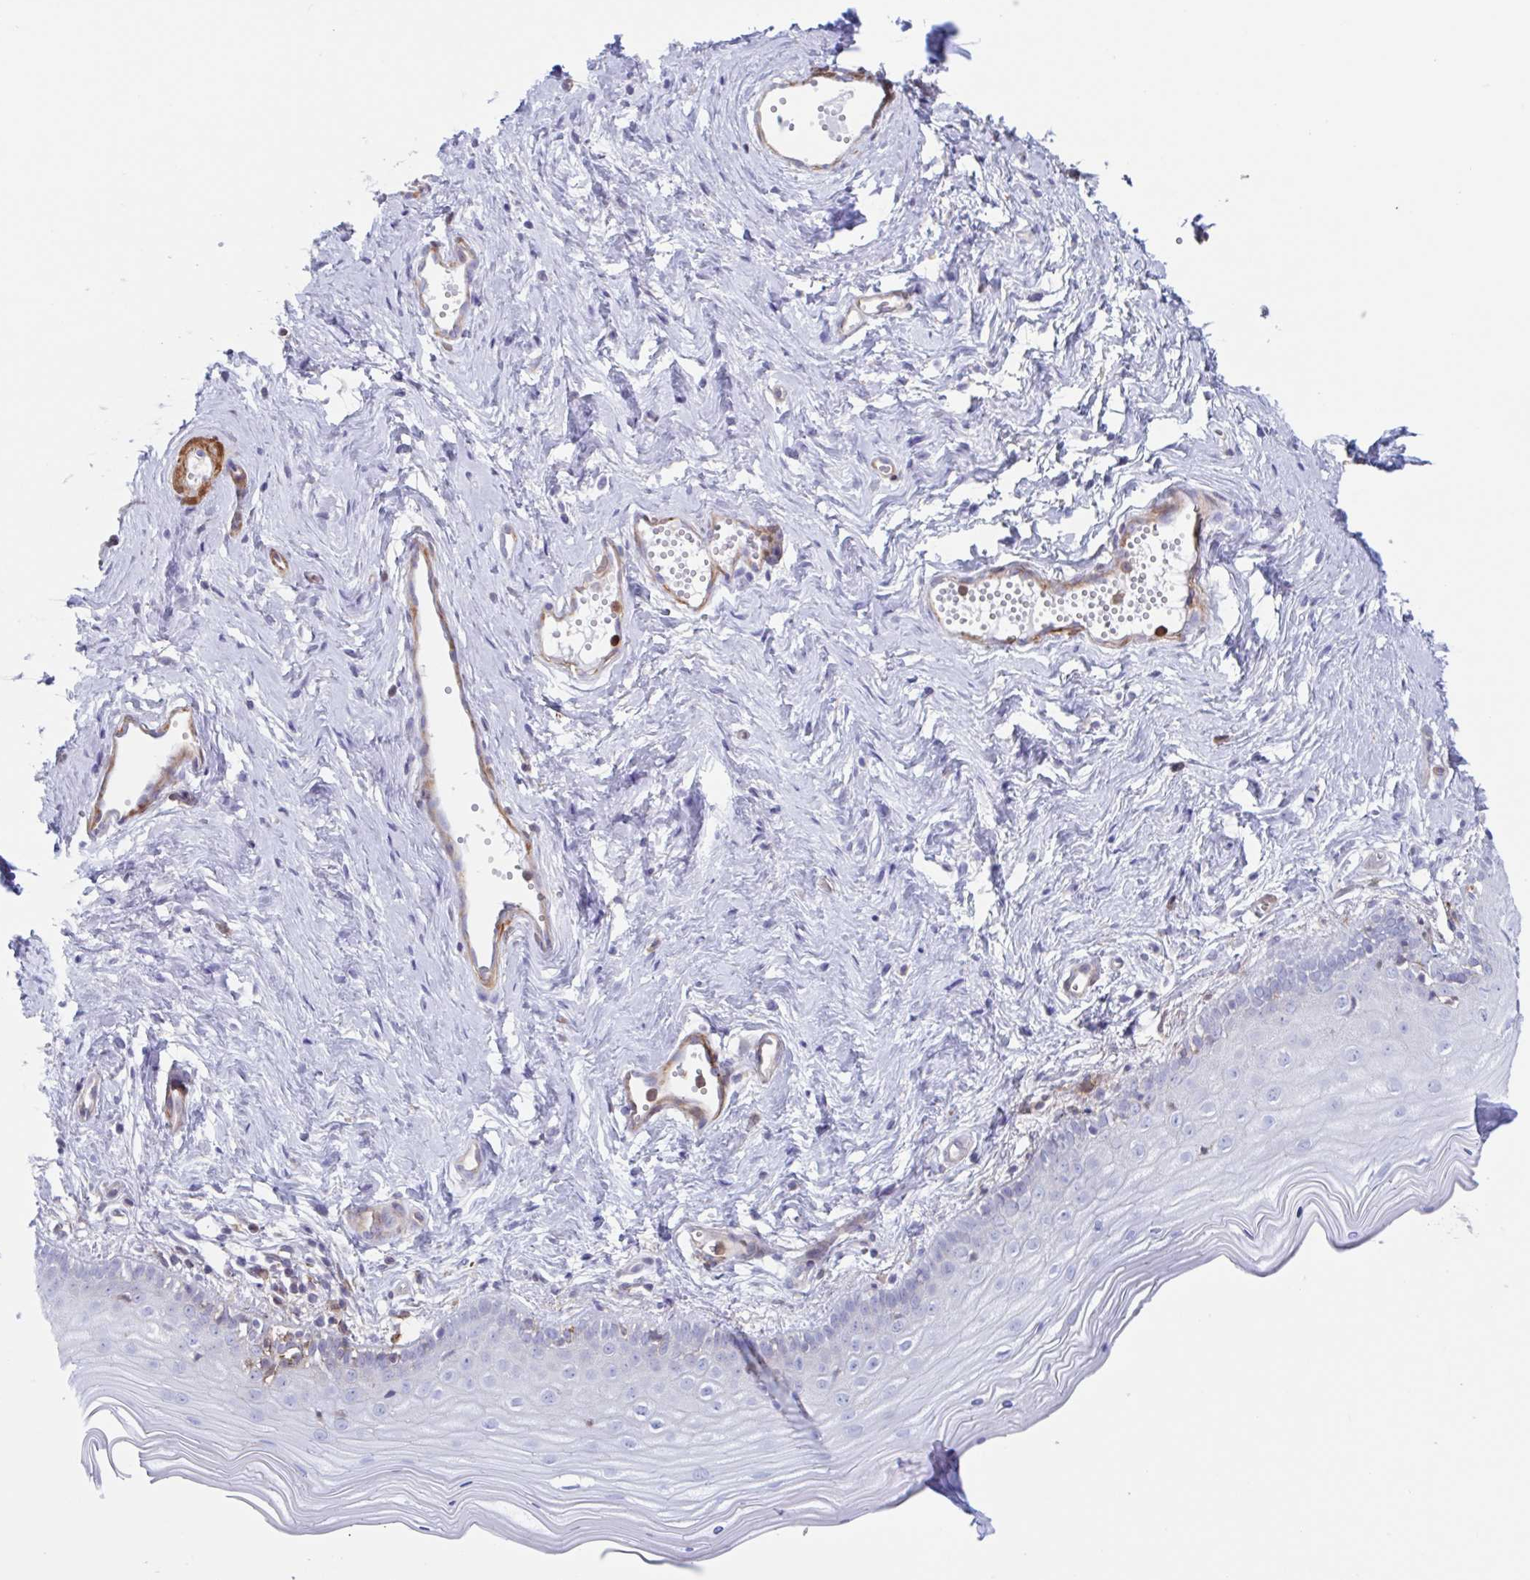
{"staining": {"intensity": "moderate", "quantity": "<25%", "location": "cytoplasmic/membranous"}, "tissue": "vagina", "cell_type": "Squamous epithelial cells", "image_type": "normal", "snomed": [{"axis": "morphology", "description": "Normal tissue, NOS"}, {"axis": "topography", "description": "Vagina"}], "caption": "A brown stain highlights moderate cytoplasmic/membranous staining of a protein in squamous epithelial cells of benign human vagina. The protein of interest is shown in brown color, while the nuclei are stained blue.", "gene": "EFHD1", "patient": {"sex": "female", "age": 38}}